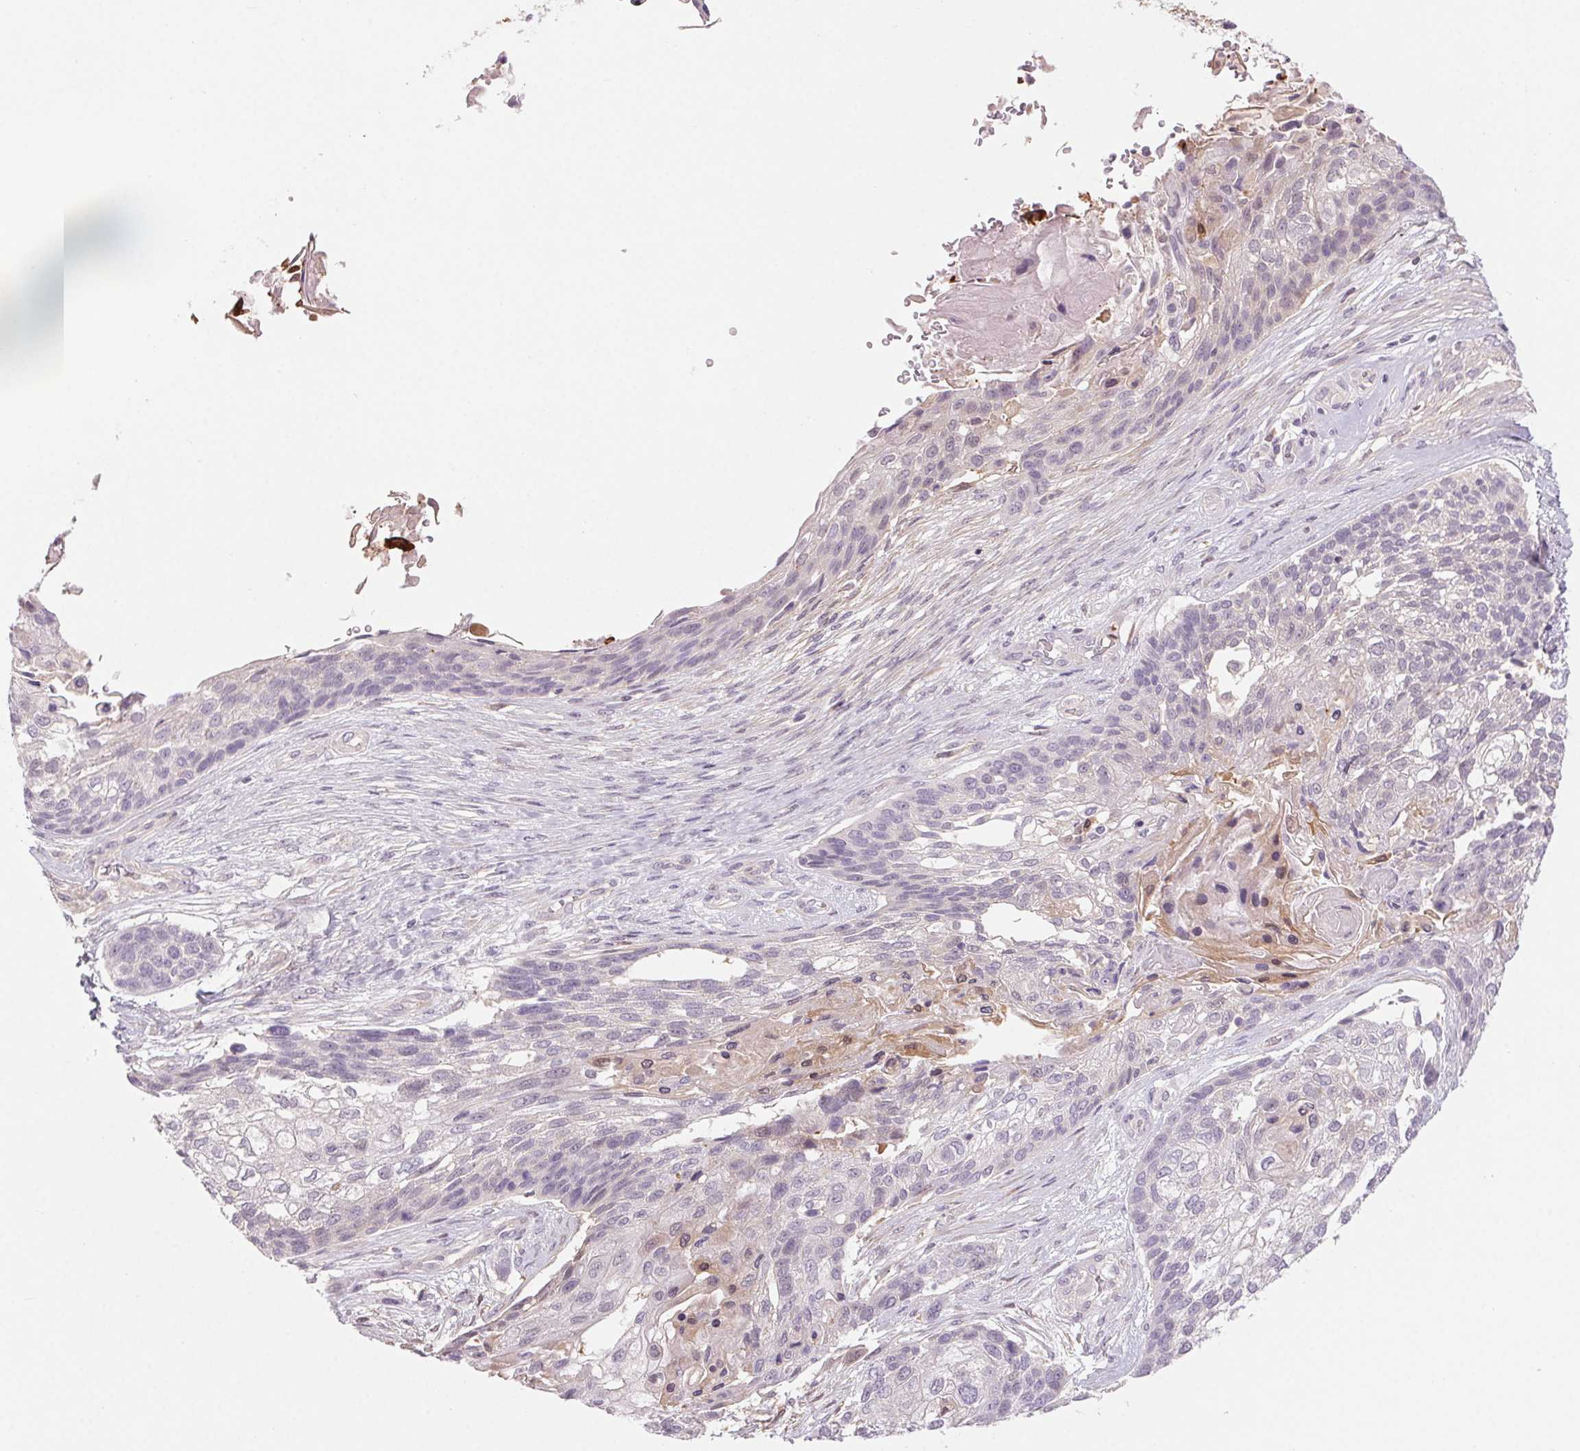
{"staining": {"intensity": "negative", "quantity": "none", "location": "none"}, "tissue": "lung cancer", "cell_type": "Tumor cells", "image_type": "cancer", "snomed": [{"axis": "morphology", "description": "Squamous cell carcinoma, NOS"}, {"axis": "topography", "description": "Lung"}], "caption": "Immunohistochemical staining of human lung cancer (squamous cell carcinoma) shows no significant expression in tumor cells.", "gene": "HHLA2", "patient": {"sex": "male", "age": 69}}